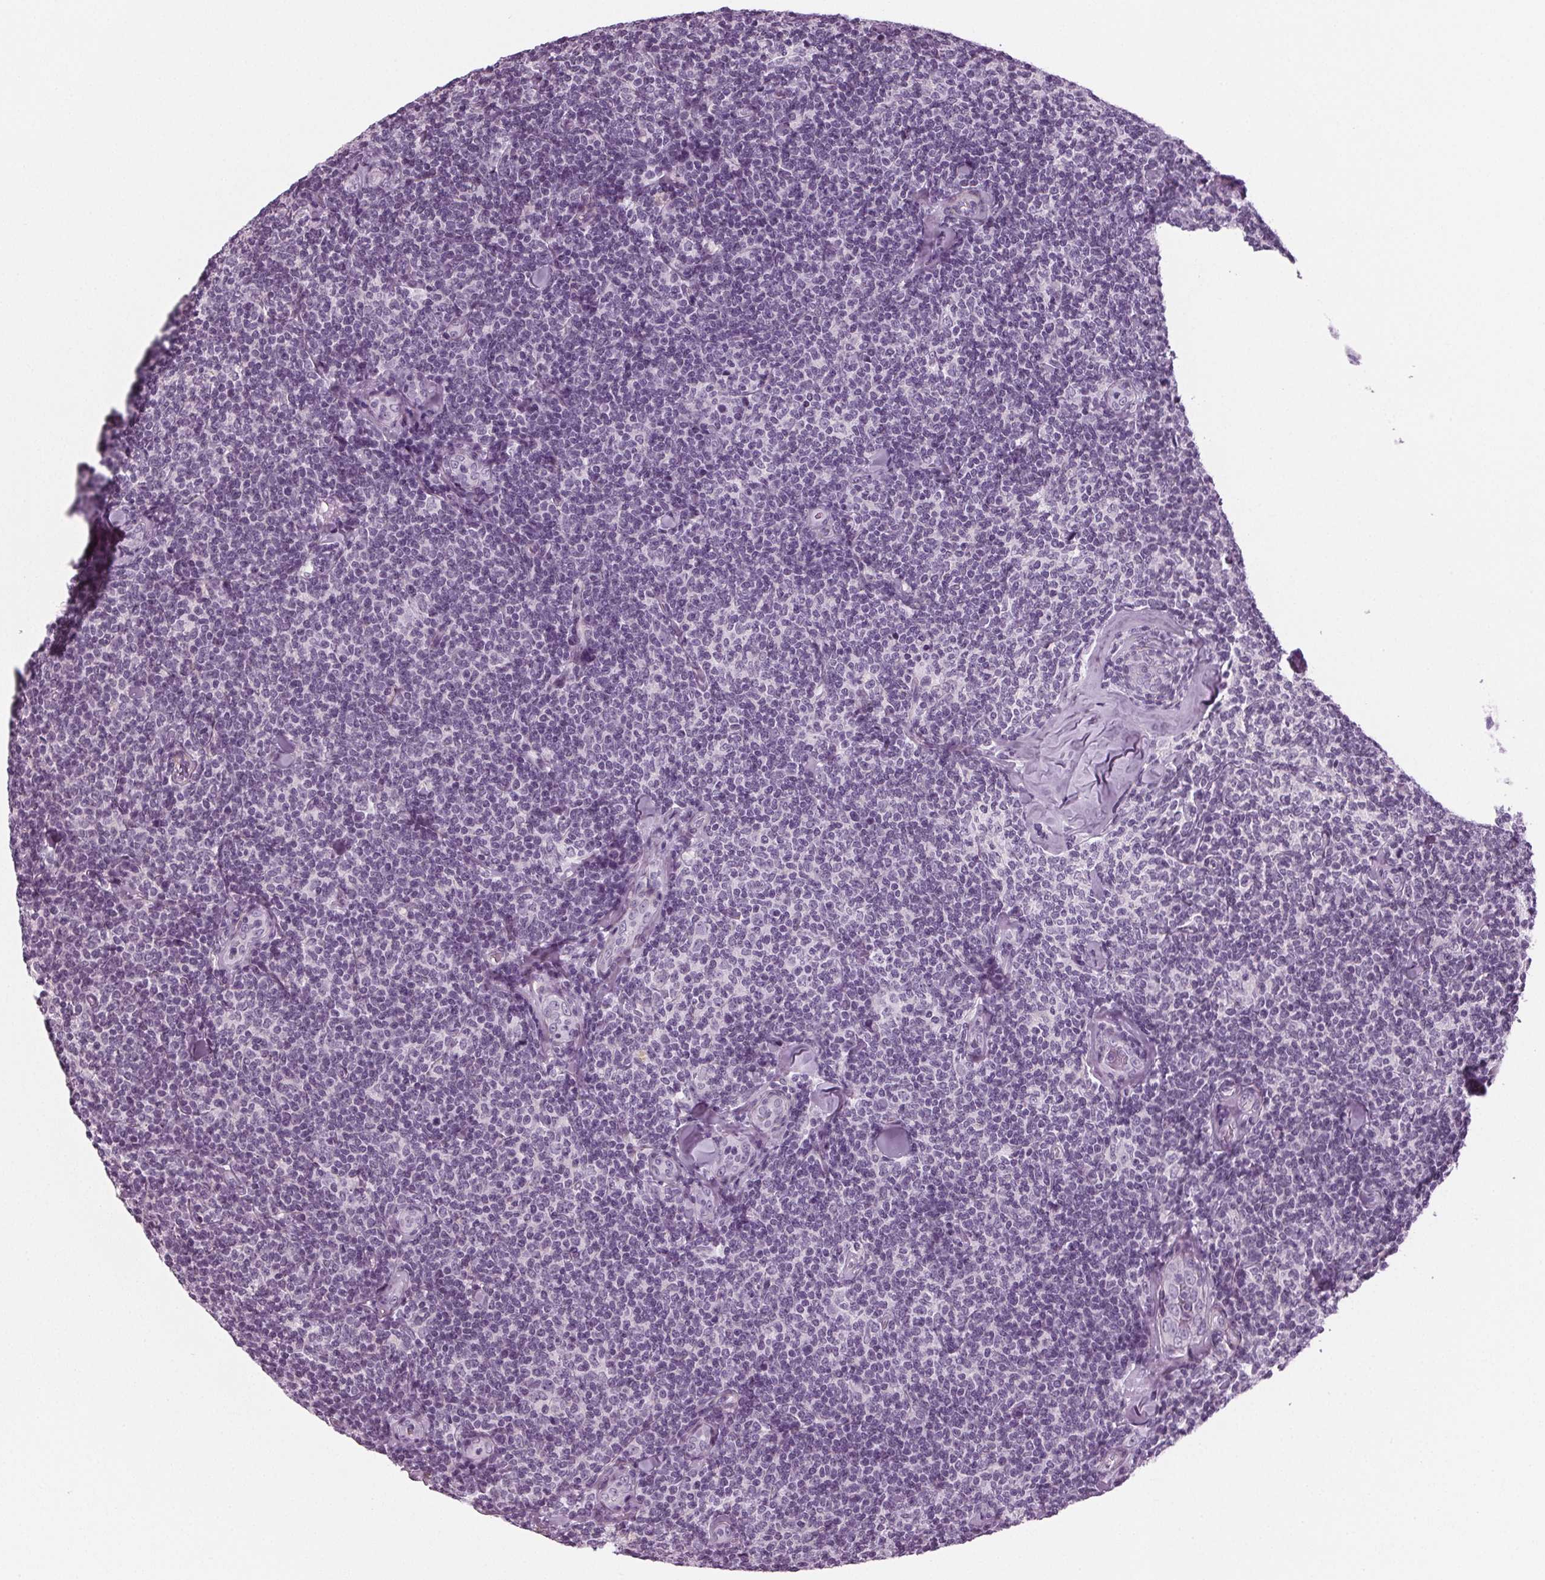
{"staining": {"intensity": "negative", "quantity": "none", "location": "none"}, "tissue": "lymphoma", "cell_type": "Tumor cells", "image_type": "cancer", "snomed": [{"axis": "morphology", "description": "Malignant lymphoma, non-Hodgkin's type, Low grade"}, {"axis": "topography", "description": "Lymph node"}], "caption": "This is an IHC histopathology image of lymphoma. There is no expression in tumor cells.", "gene": "BHLHE22", "patient": {"sex": "female", "age": 56}}